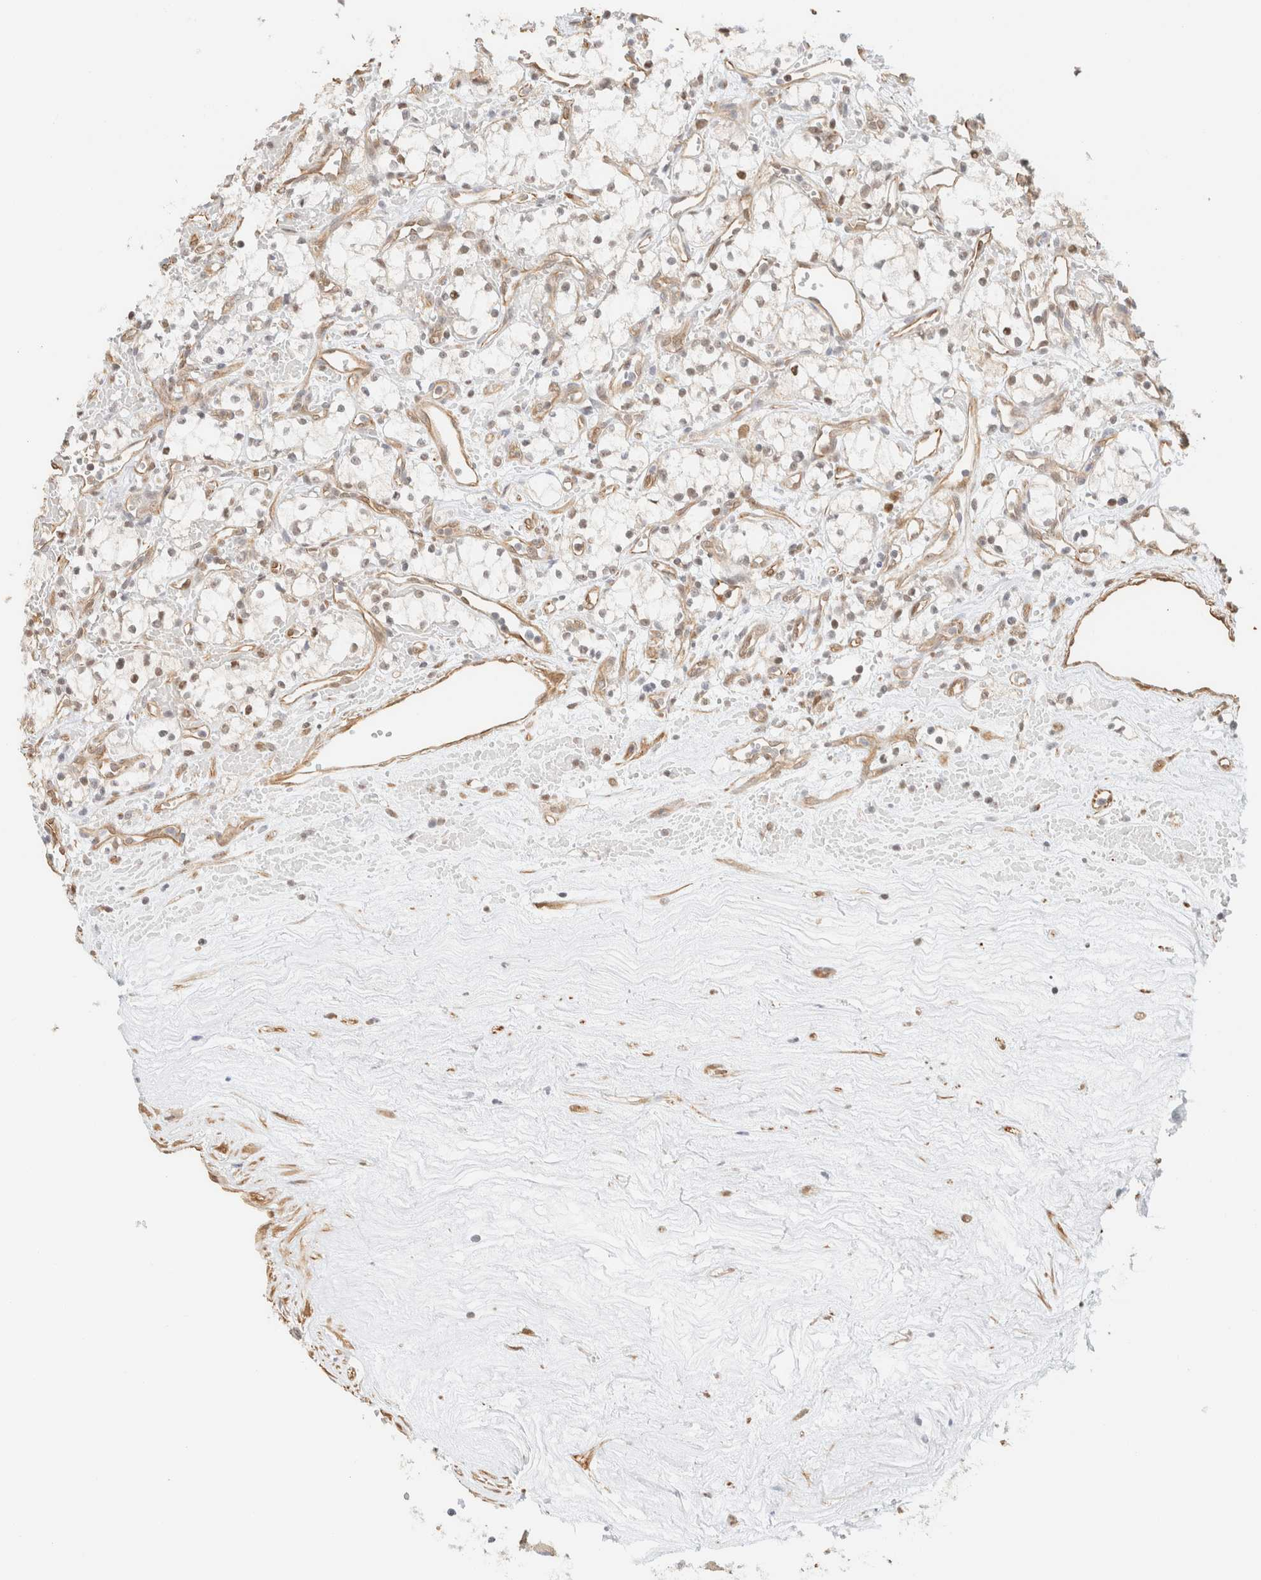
{"staining": {"intensity": "weak", "quantity": ">75%", "location": "nuclear"}, "tissue": "renal cancer", "cell_type": "Tumor cells", "image_type": "cancer", "snomed": [{"axis": "morphology", "description": "Adenocarcinoma, NOS"}, {"axis": "topography", "description": "Kidney"}], "caption": "Renal cancer (adenocarcinoma) stained for a protein (brown) demonstrates weak nuclear positive expression in about >75% of tumor cells.", "gene": "ARID5A", "patient": {"sex": "male", "age": 59}}